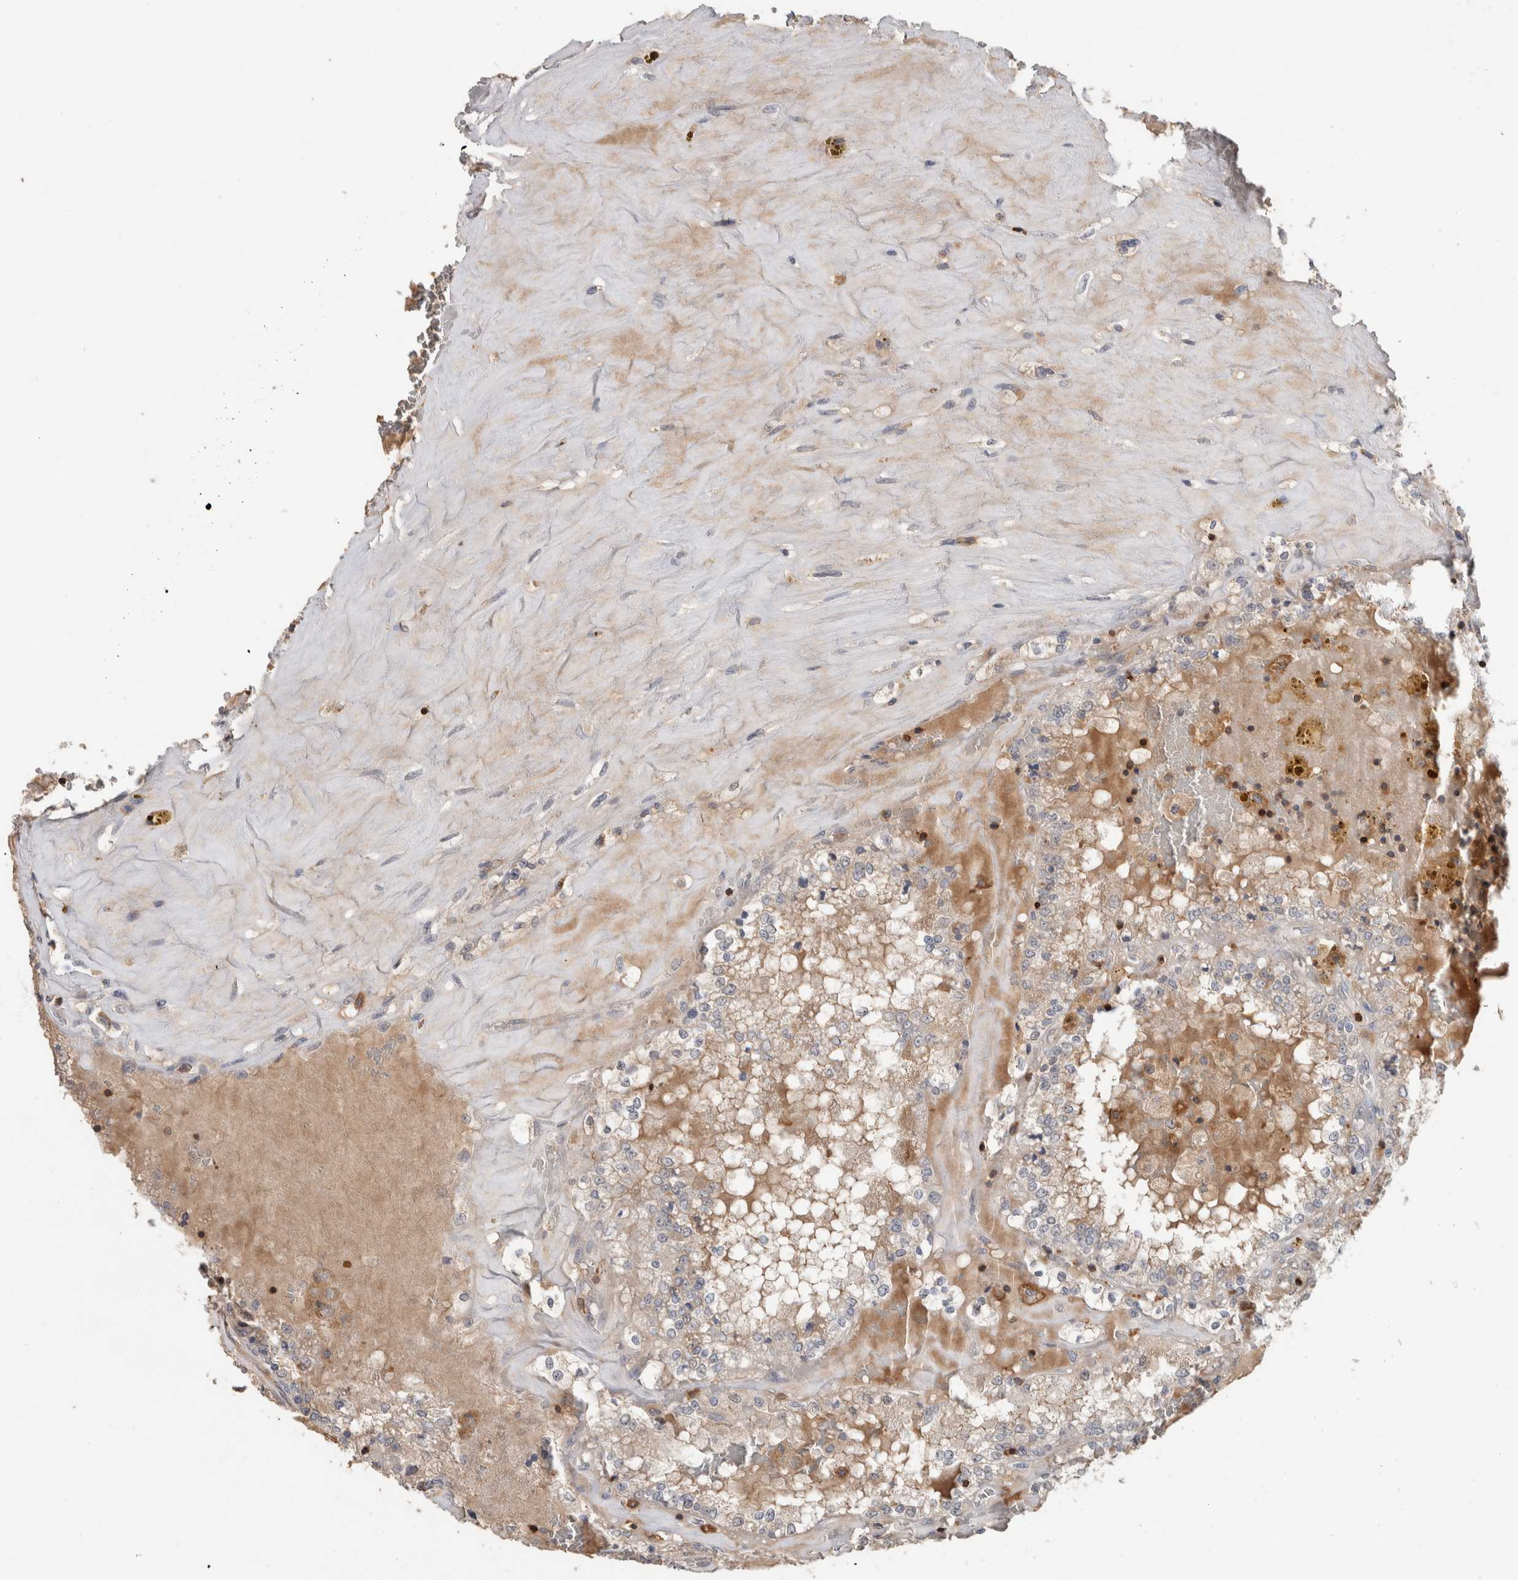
{"staining": {"intensity": "weak", "quantity": "<25%", "location": "cytoplasmic/membranous"}, "tissue": "renal cancer", "cell_type": "Tumor cells", "image_type": "cancer", "snomed": [{"axis": "morphology", "description": "Adenocarcinoma, NOS"}, {"axis": "topography", "description": "Kidney"}], "caption": "Immunohistochemistry (IHC) micrograph of renal adenocarcinoma stained for a protein (brown), which exhibits no expression in tumor cells. Brightfield microscopy of IHC stained with DAB (brown) and hematoxylin (blue), captured at high magnification.", "gene": "GFRA2", "patient": {"sex": "female", "age": 56}}